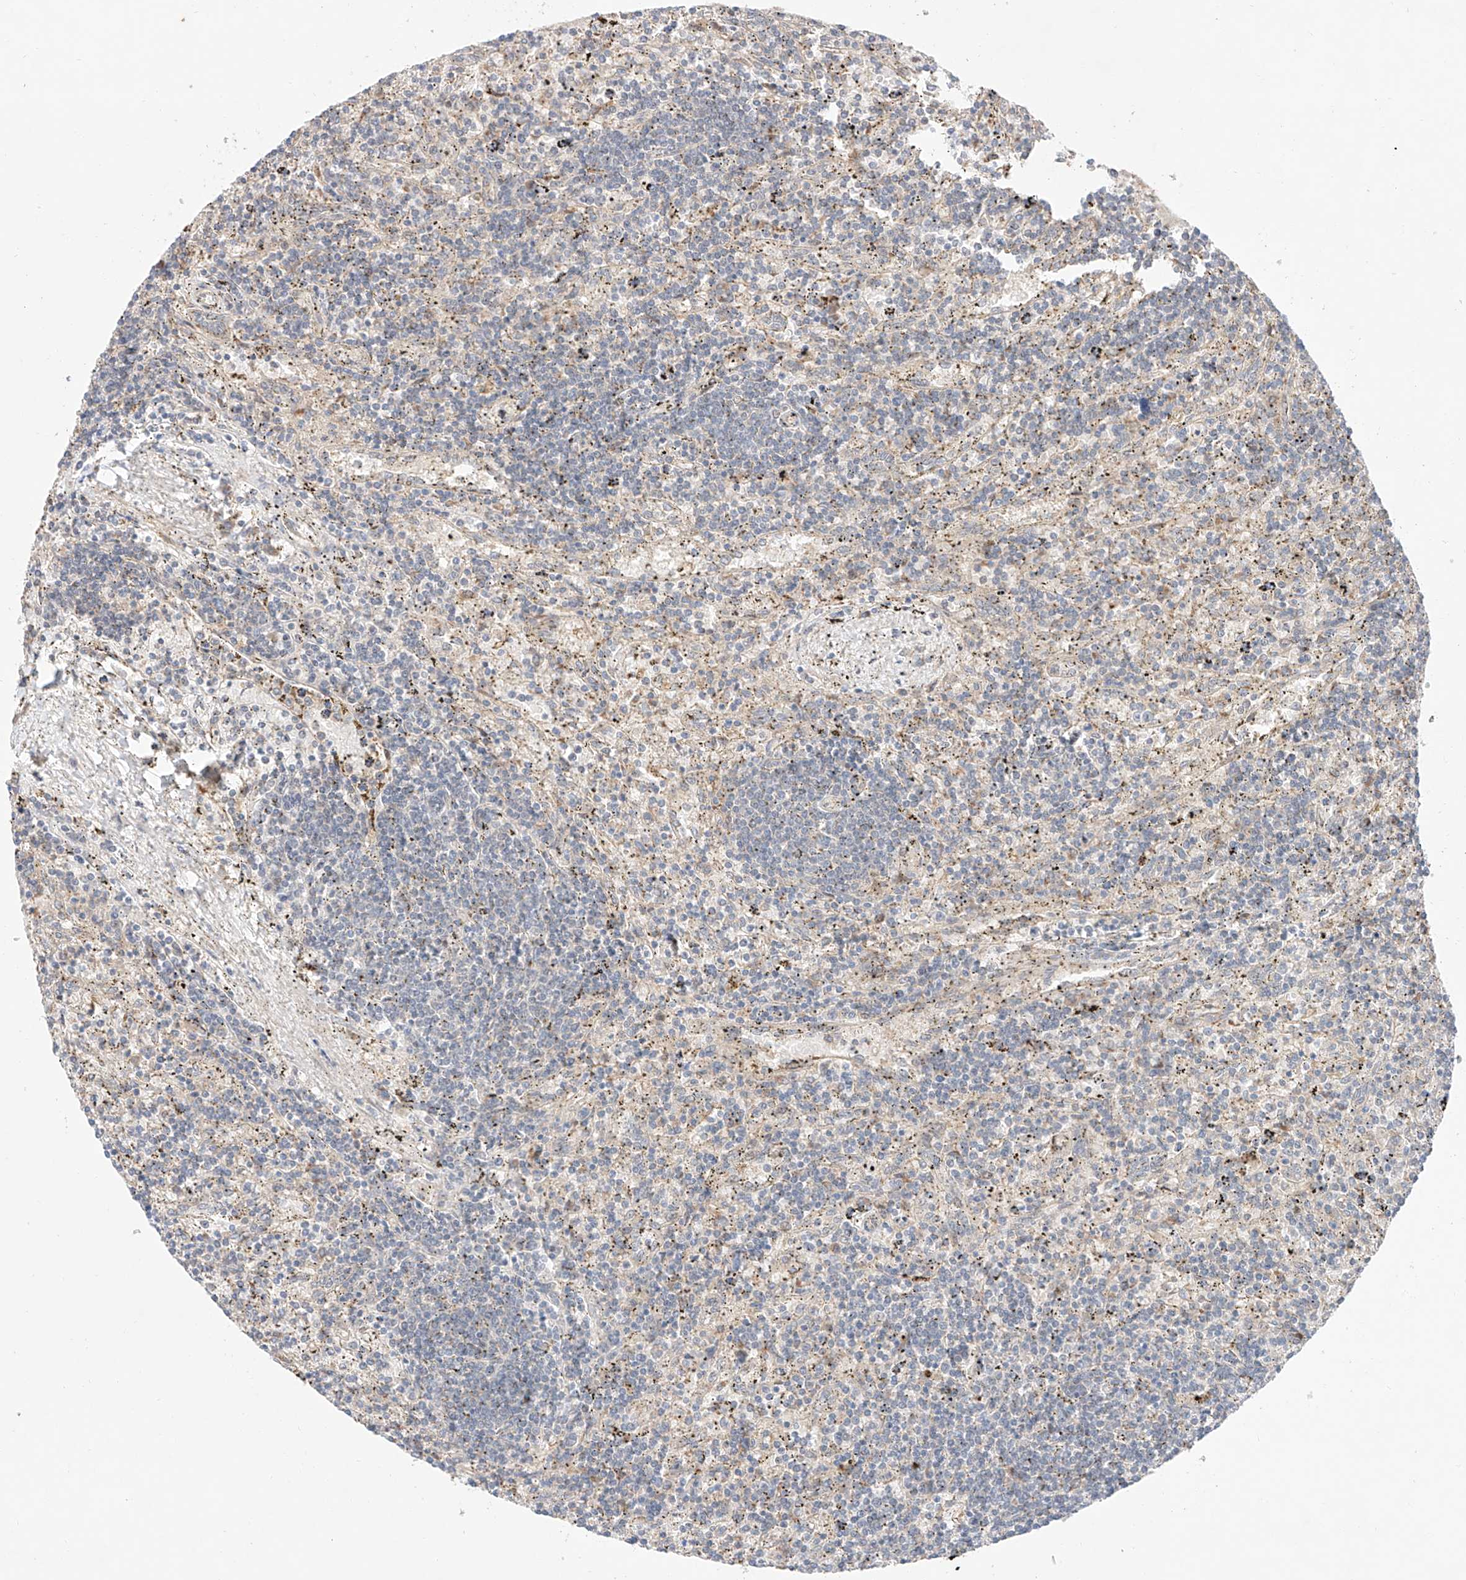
{"staining": {"intensity": "negative", "quantity": "none", "location": "none"}, "tissue": "lymphoma", "cell_type": "Tumor cells", "image_type": "cancer", "snomed": [{"axis": "morphology", "description": "Malignant lymphoma, non-Hodgkin's type, Low grade"}, {"axis": "topography", "description": "Spleen"}], "caption": "Human lymphoma stained for a protein using immunohistochemistry (IHC) displays no expression in tumor cells.", "gene": "GCNT1", "patient": {"sex": "male", "age": 76}}